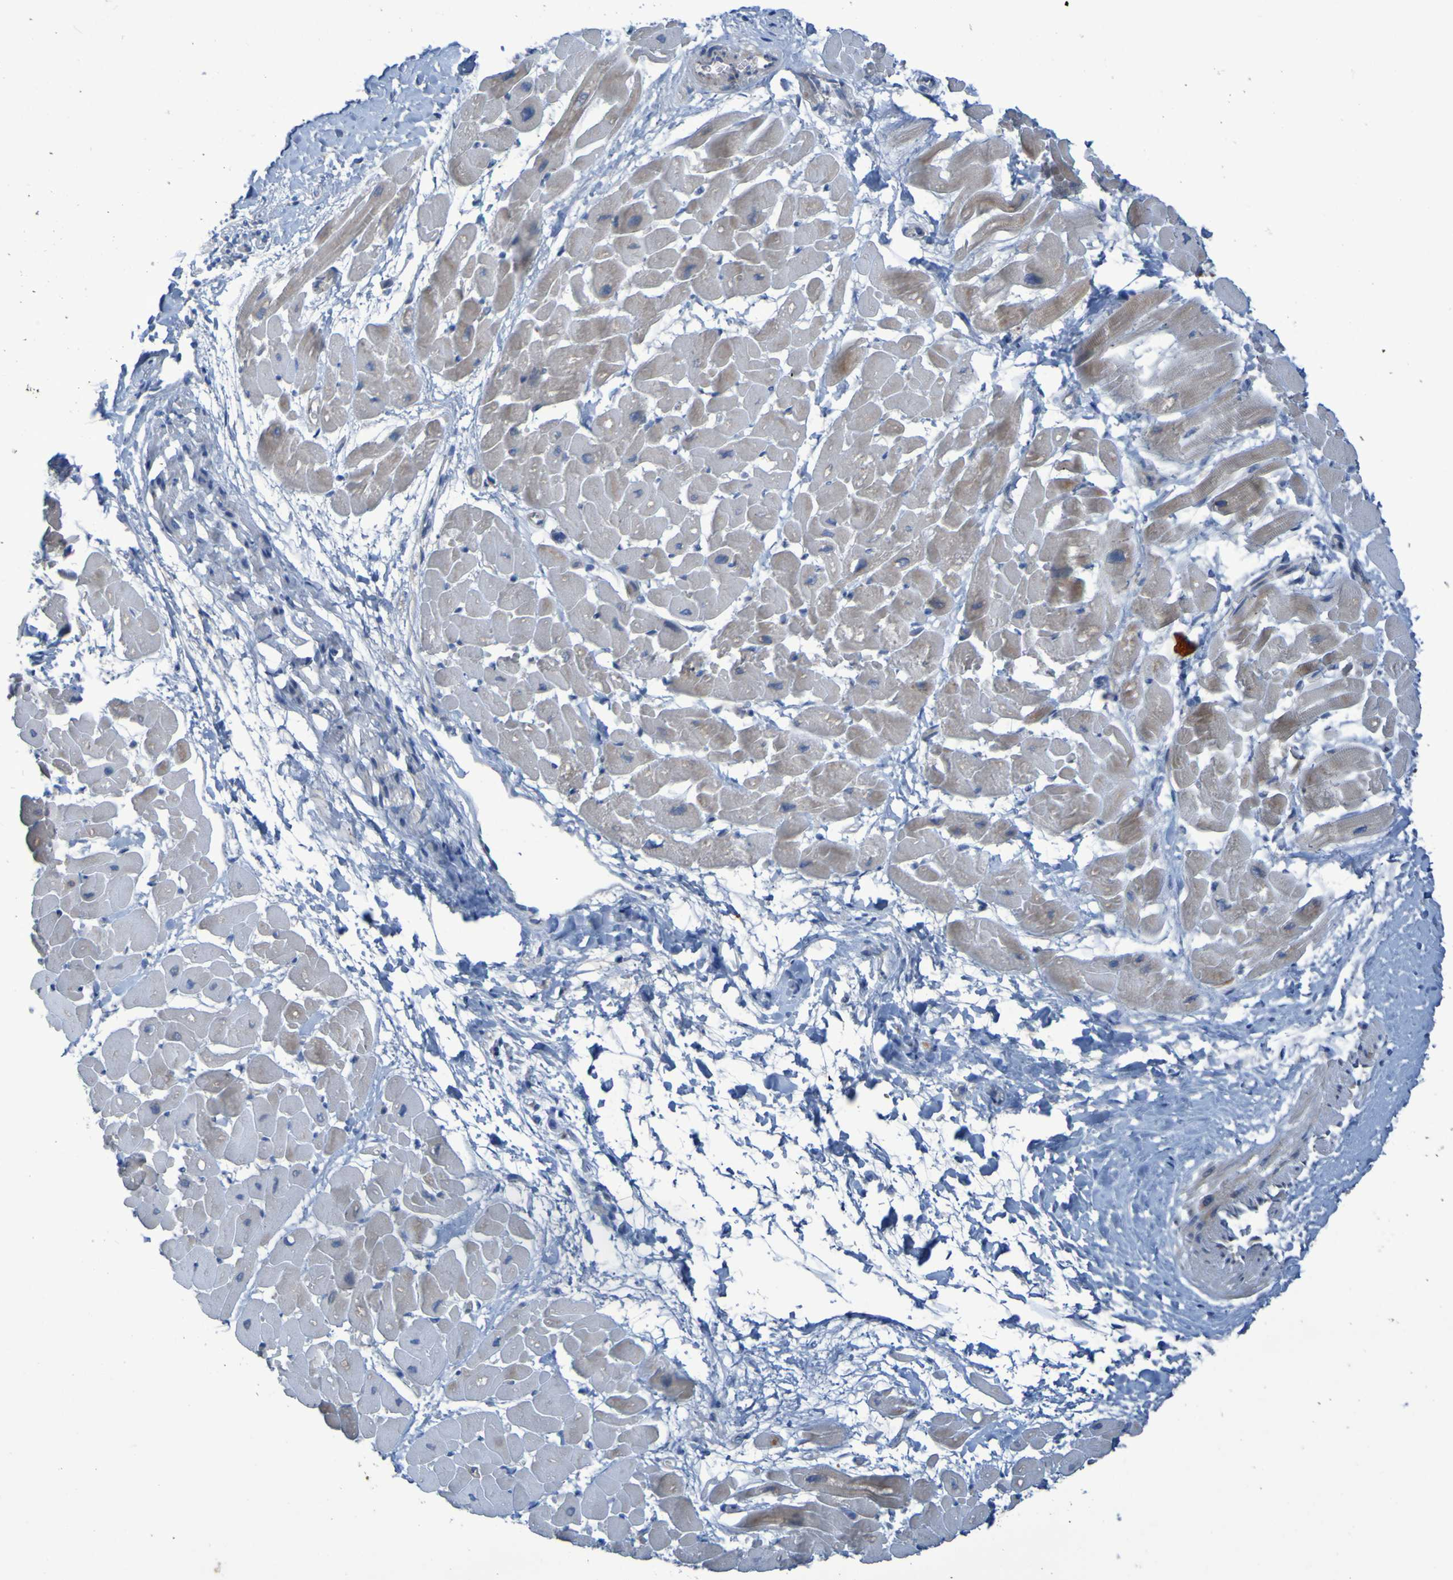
{"staining": {"intensity": "weak", "quantity": "25%-75%", "location": "cytoplasmic/membranous"}, "tissue": "heart muscle", "cell_type": "Cardiomyocytes", "image_type": "normal", "snomed": [{"axis": "morphology", "description": "Normal tissue, NOS"}, {"axis": "topography", "description": "Heart"}], "caption": "Immunohistochemical staining of unremarkable human heart muscle exhibits 25%-75% levels of weak cytoplasmic/membranous protein staining in about 25%-75% of cardiomyocytes.", "gene": "NPRL3", "patient": {"sex": "male", "age": 45}}